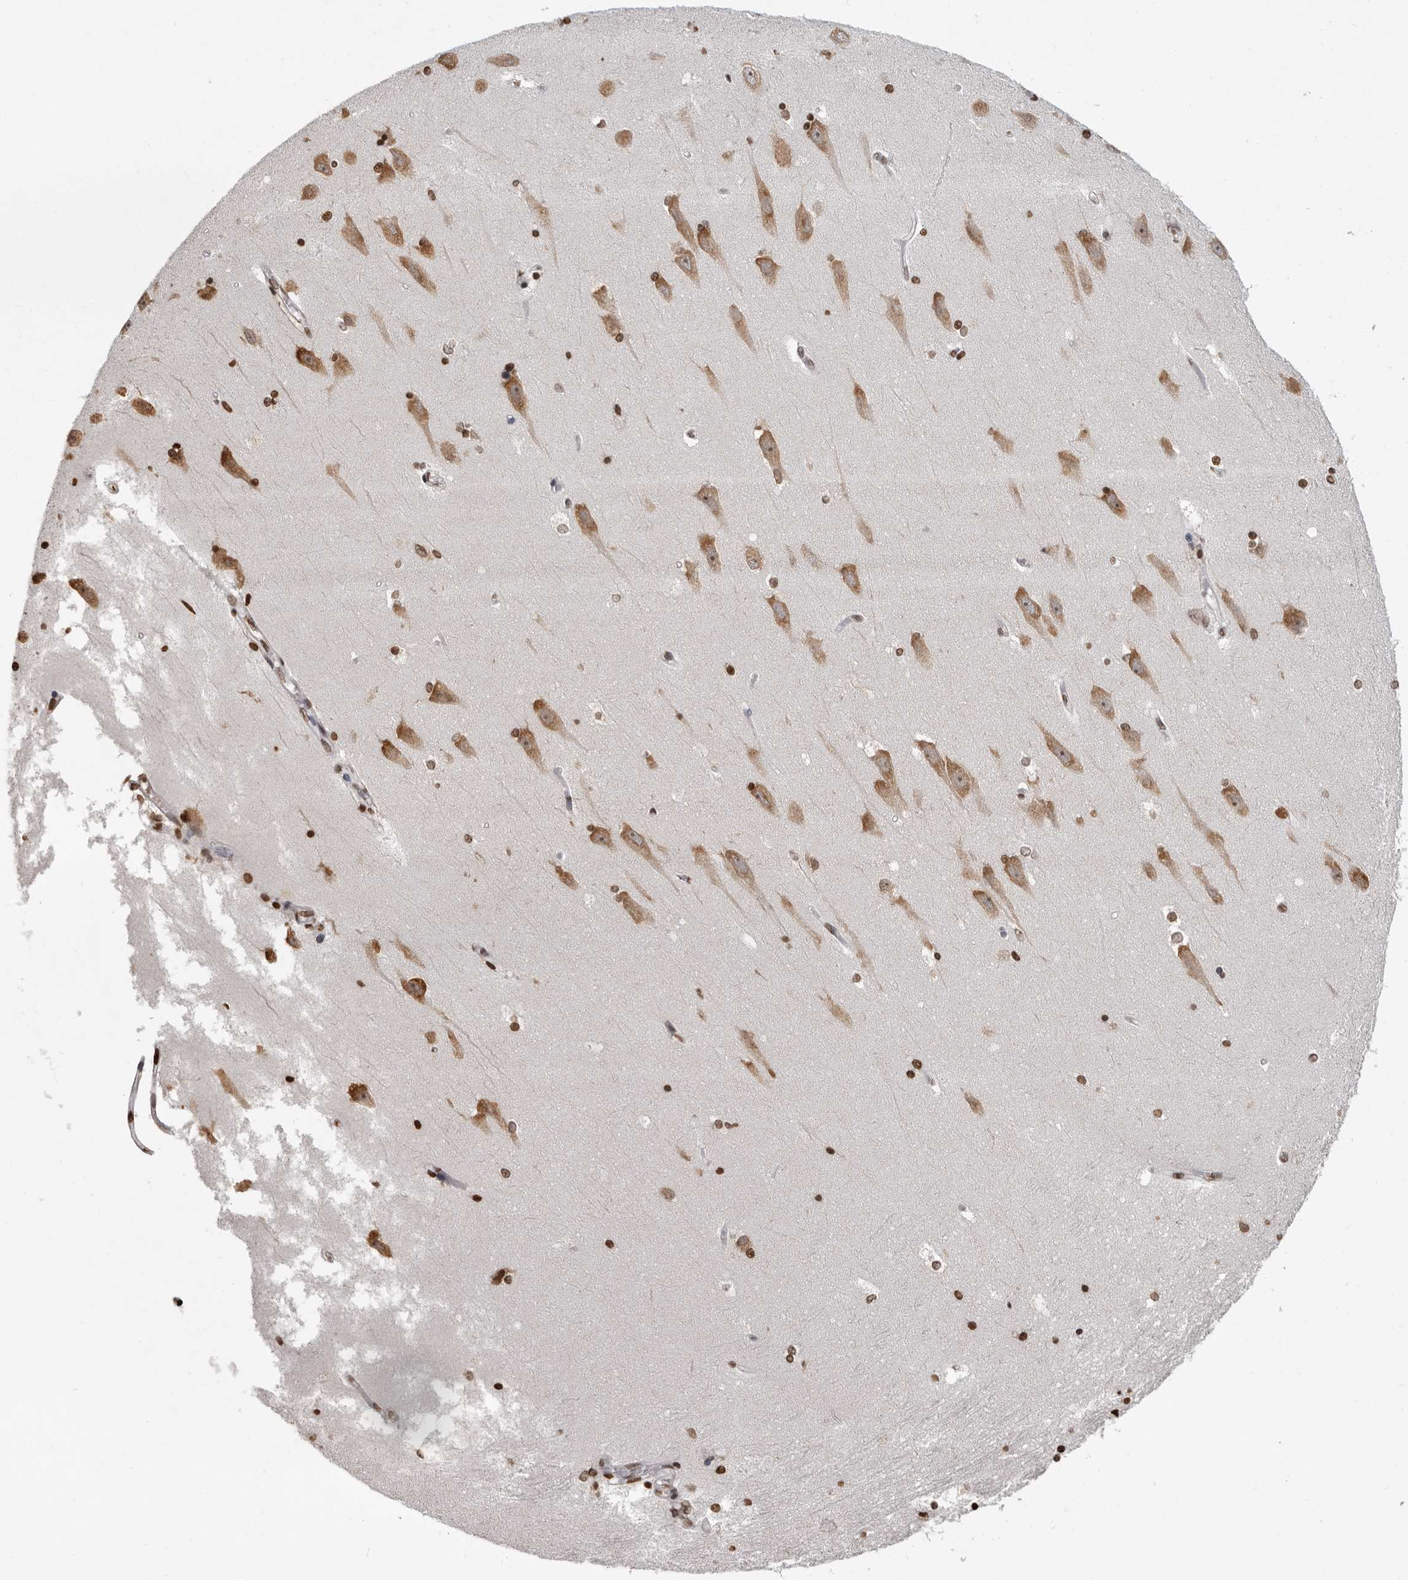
{"staining": {"intensity": "strong", "quantity": "25%-75%", "location": "nuclear"}, "tissue": "hippocampus", "cell_type": "Glial cells", "image_type": "normal", "snomed": [{"axis": "morphology", "description": "Normal tissue, NOS"}, {"axis": "topography", "description": "Hippocampus"}], "caption": "Immunohistochemical staining of unremarkable human hippocampus exhibits high levels of strong nuclear positivity in about 25%-75% of glial cells. The staining was performed using DAB, with brown indicating positive protein expression. Nuclei are stained blue with hematoxylin.", "gene": "WDR45", "patient": {"sex": "male", "age": 45}}